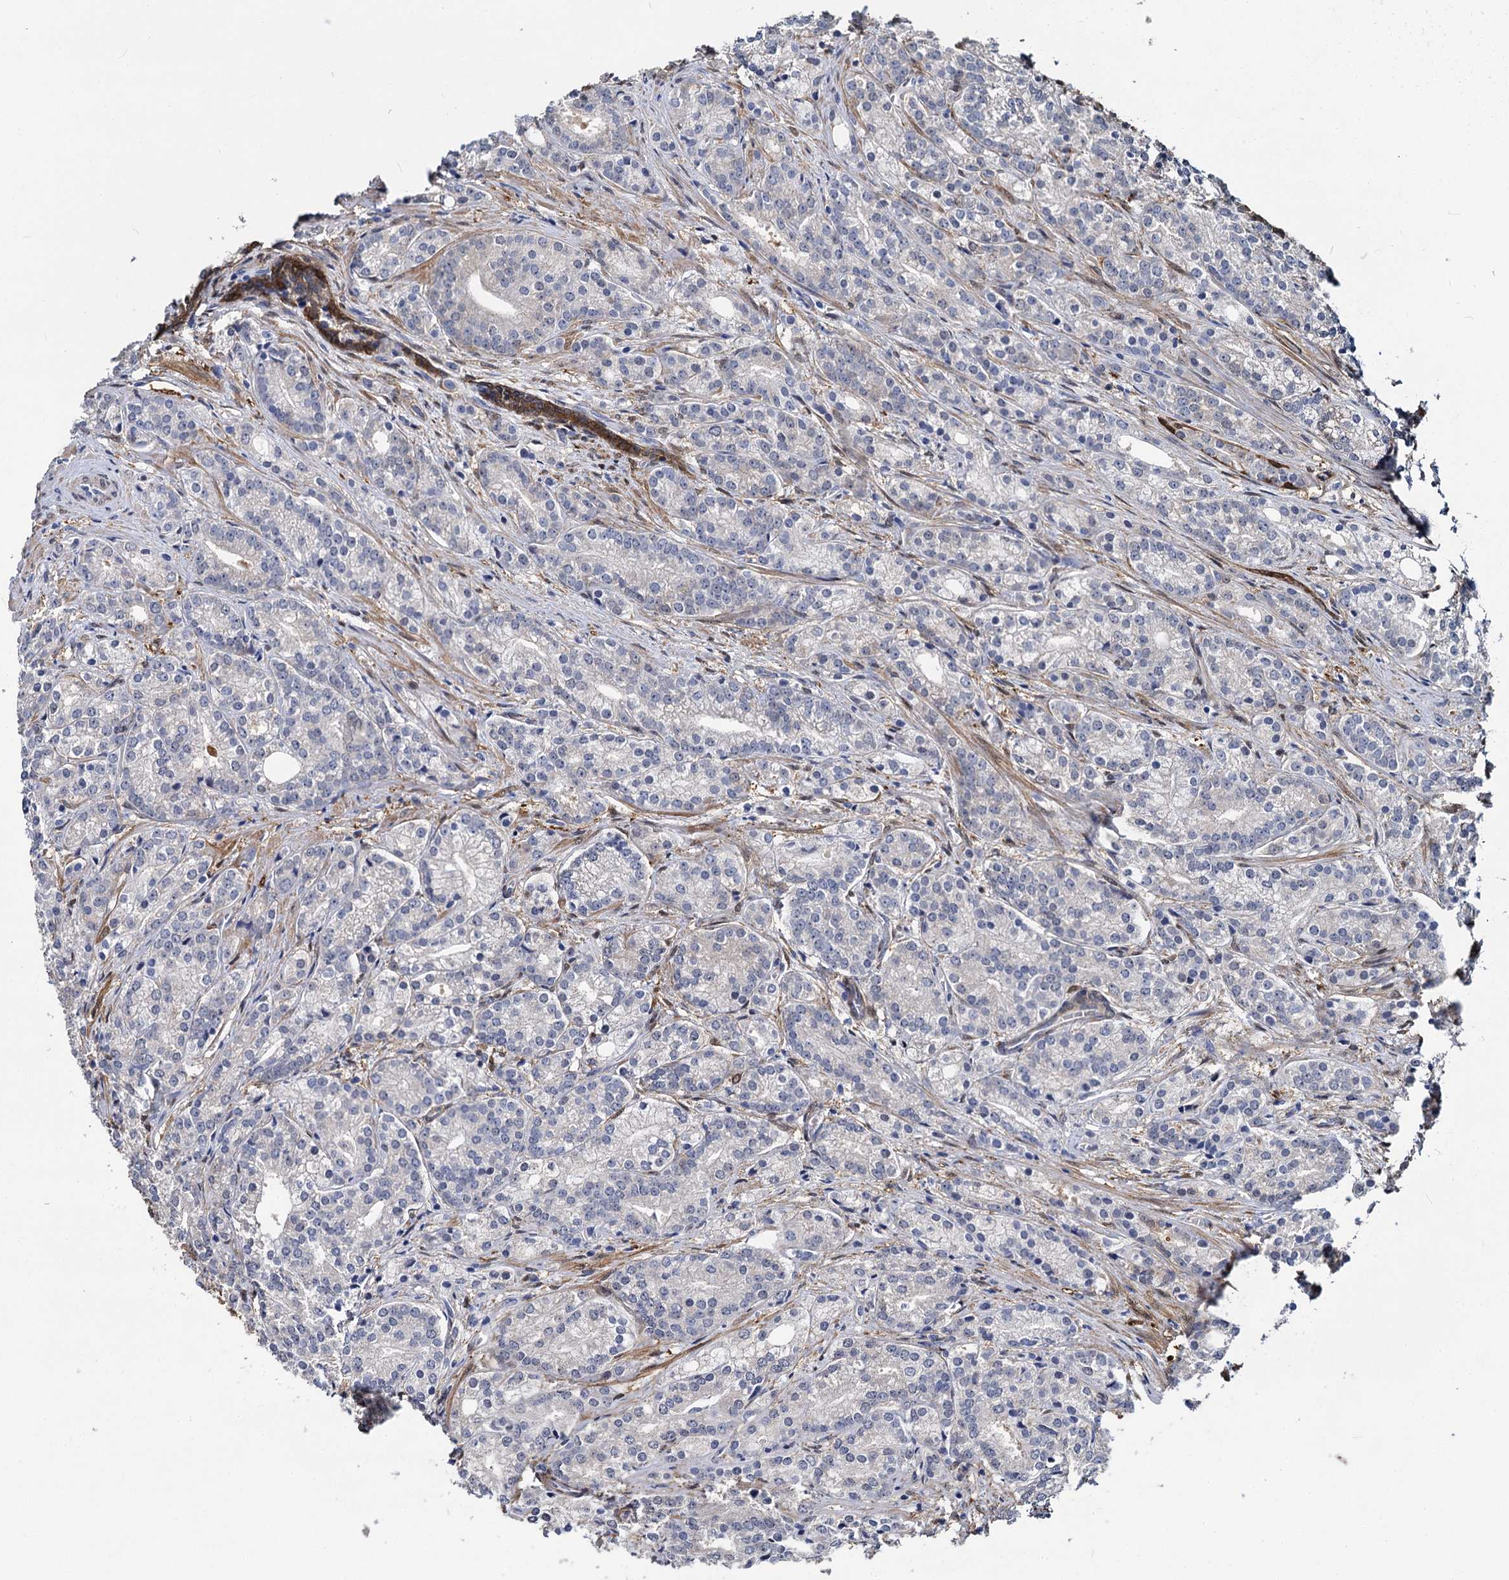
{"staining": {"intensity": "negative", "quantity": "none", "location": "none"}, "tissue": "prostate cancer", "cell_type": "Tumor cells", "image_type": "cancer", "snomed": [{"axis": "morphology", "description": "Adenocarcinoma, Low grade"}, {"axis": "topography", "description": "Prostate"}], "caption": "There is no significant staining in tumor cells of prostate adenocarcinoma (low-grade). (DAB (3,3'-diaminobenzidine) immunohistochemistry (IHC), high magnification).", "gene": "GSTM3", "patient": {"sex": "male", "age": 71}}